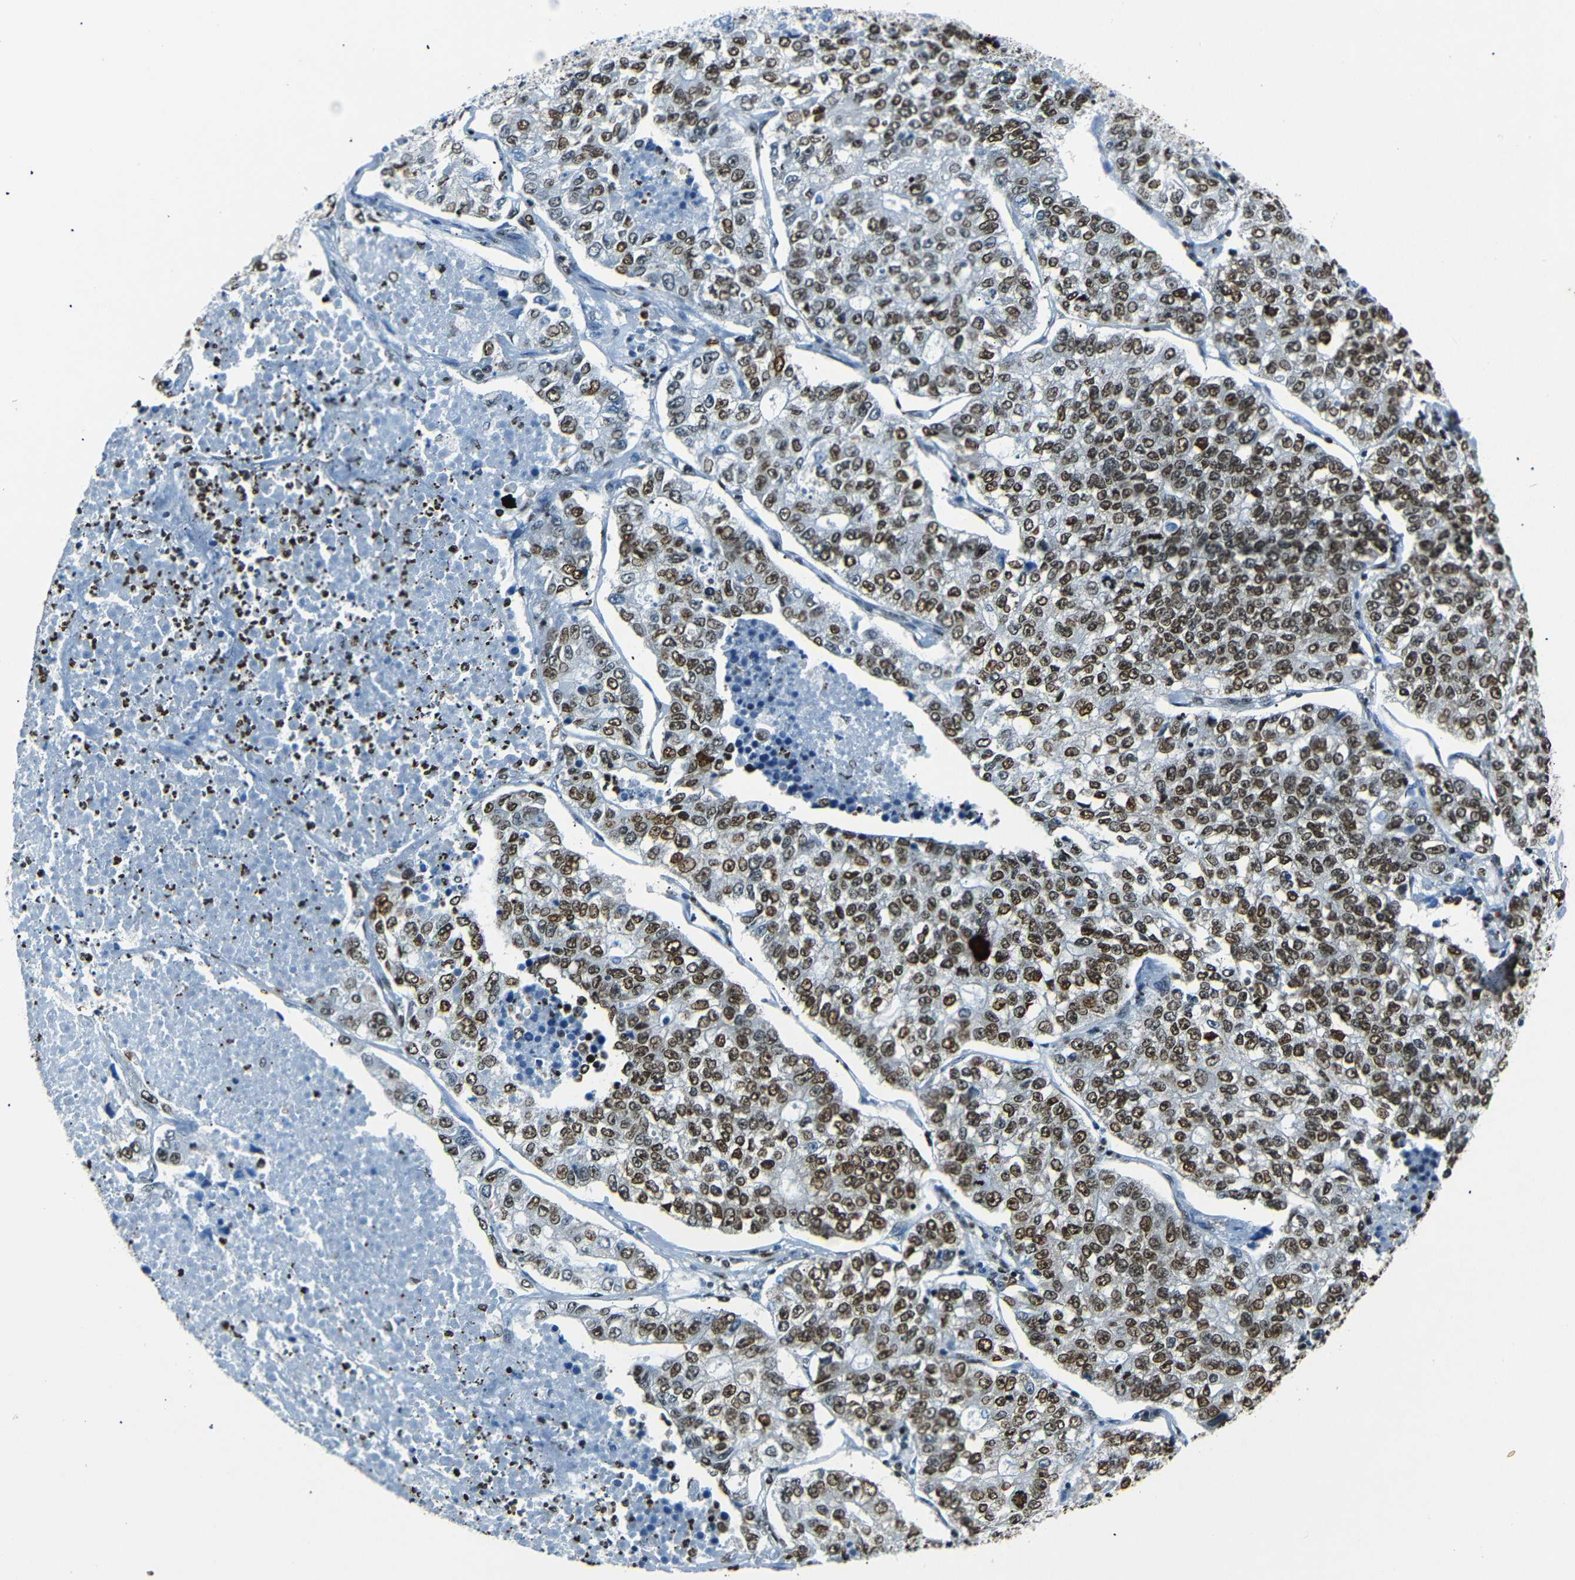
{"staining": {"intensity": "strong", "quantity": ">75%", "location": "nuclear"}, "tissue": "lung cancer", "cell_type": "Tumor cells", "image_type": "cancer", "snomed": [{"axis": "morphology", "description": "Adenocarcinoma, NOS"}, {"axis": "topography", "description": "Lung"}], "caption": "The histopathology image displays immunohistochemical staining of lung cancer. There is strong nuclear expression is seen in approximately >75% of tumor cells. Using DAB (brown) and hematoxylin (blue) stains, captured at high magnification using brightfield microscopy.", "gene": "HMGN1", "patient": {"sex": "male", "age": 49}}